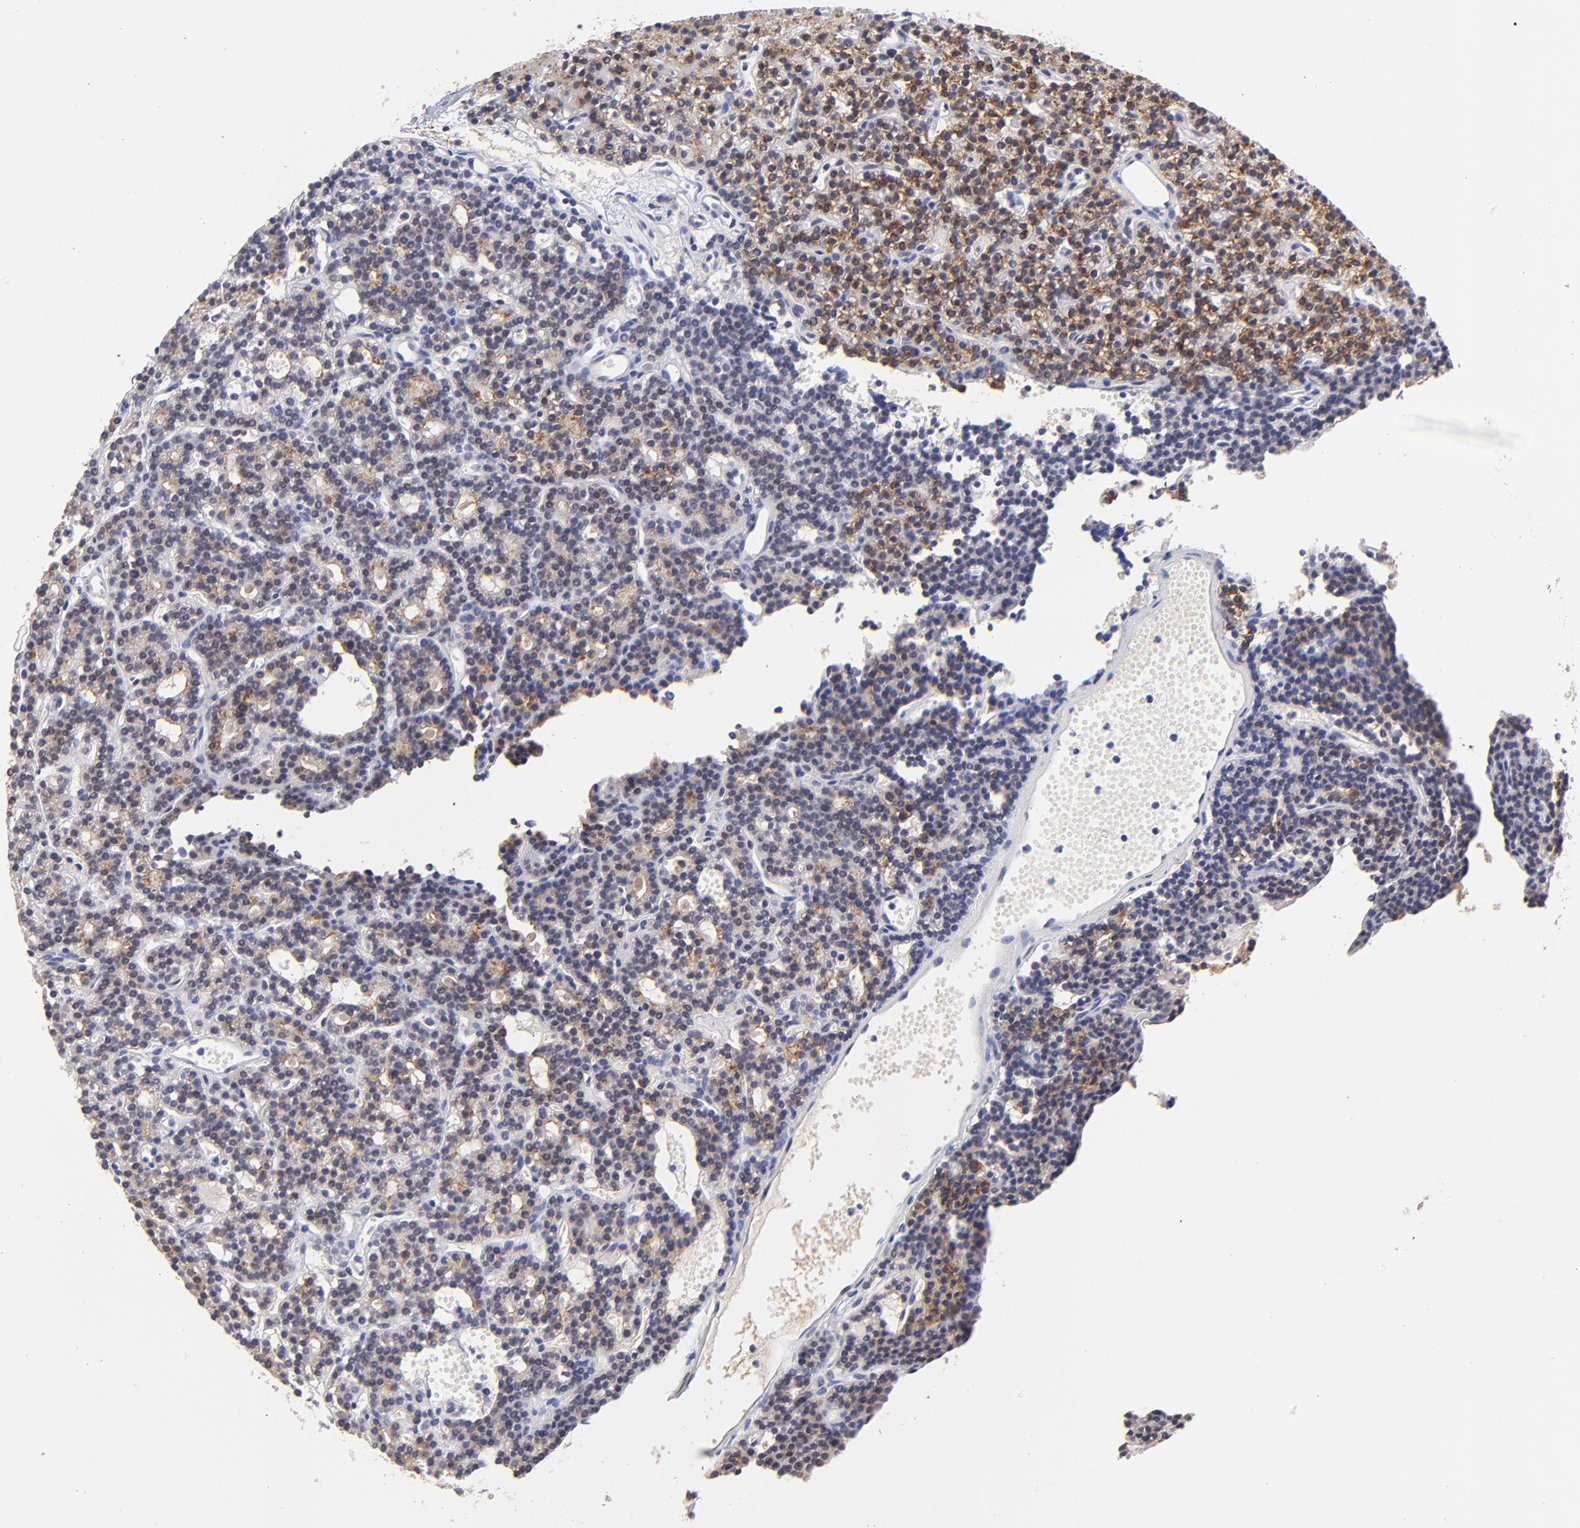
{"staining": {"intensity": "moderate", "quantity": "<25%", "location": "cytoplasmic/membranous"}, "tissue": "parathyroid gland", "cell_type": "Glandular cells", "image_type": "normal", "snomed": [{"axis": "morphology", "description": "Normal tissue, NOS"}, {"axis": "topography", "description": "Parathyroid gland"}], "caption": "Immunohistochemistry of benign human parathyroid gland reveals low levels of moderate cytoplasmic/membranous expression in approximately <25% of glandular cells.", "gene": "ZNF155", "patient": {"sex": "female", "age": 45}}